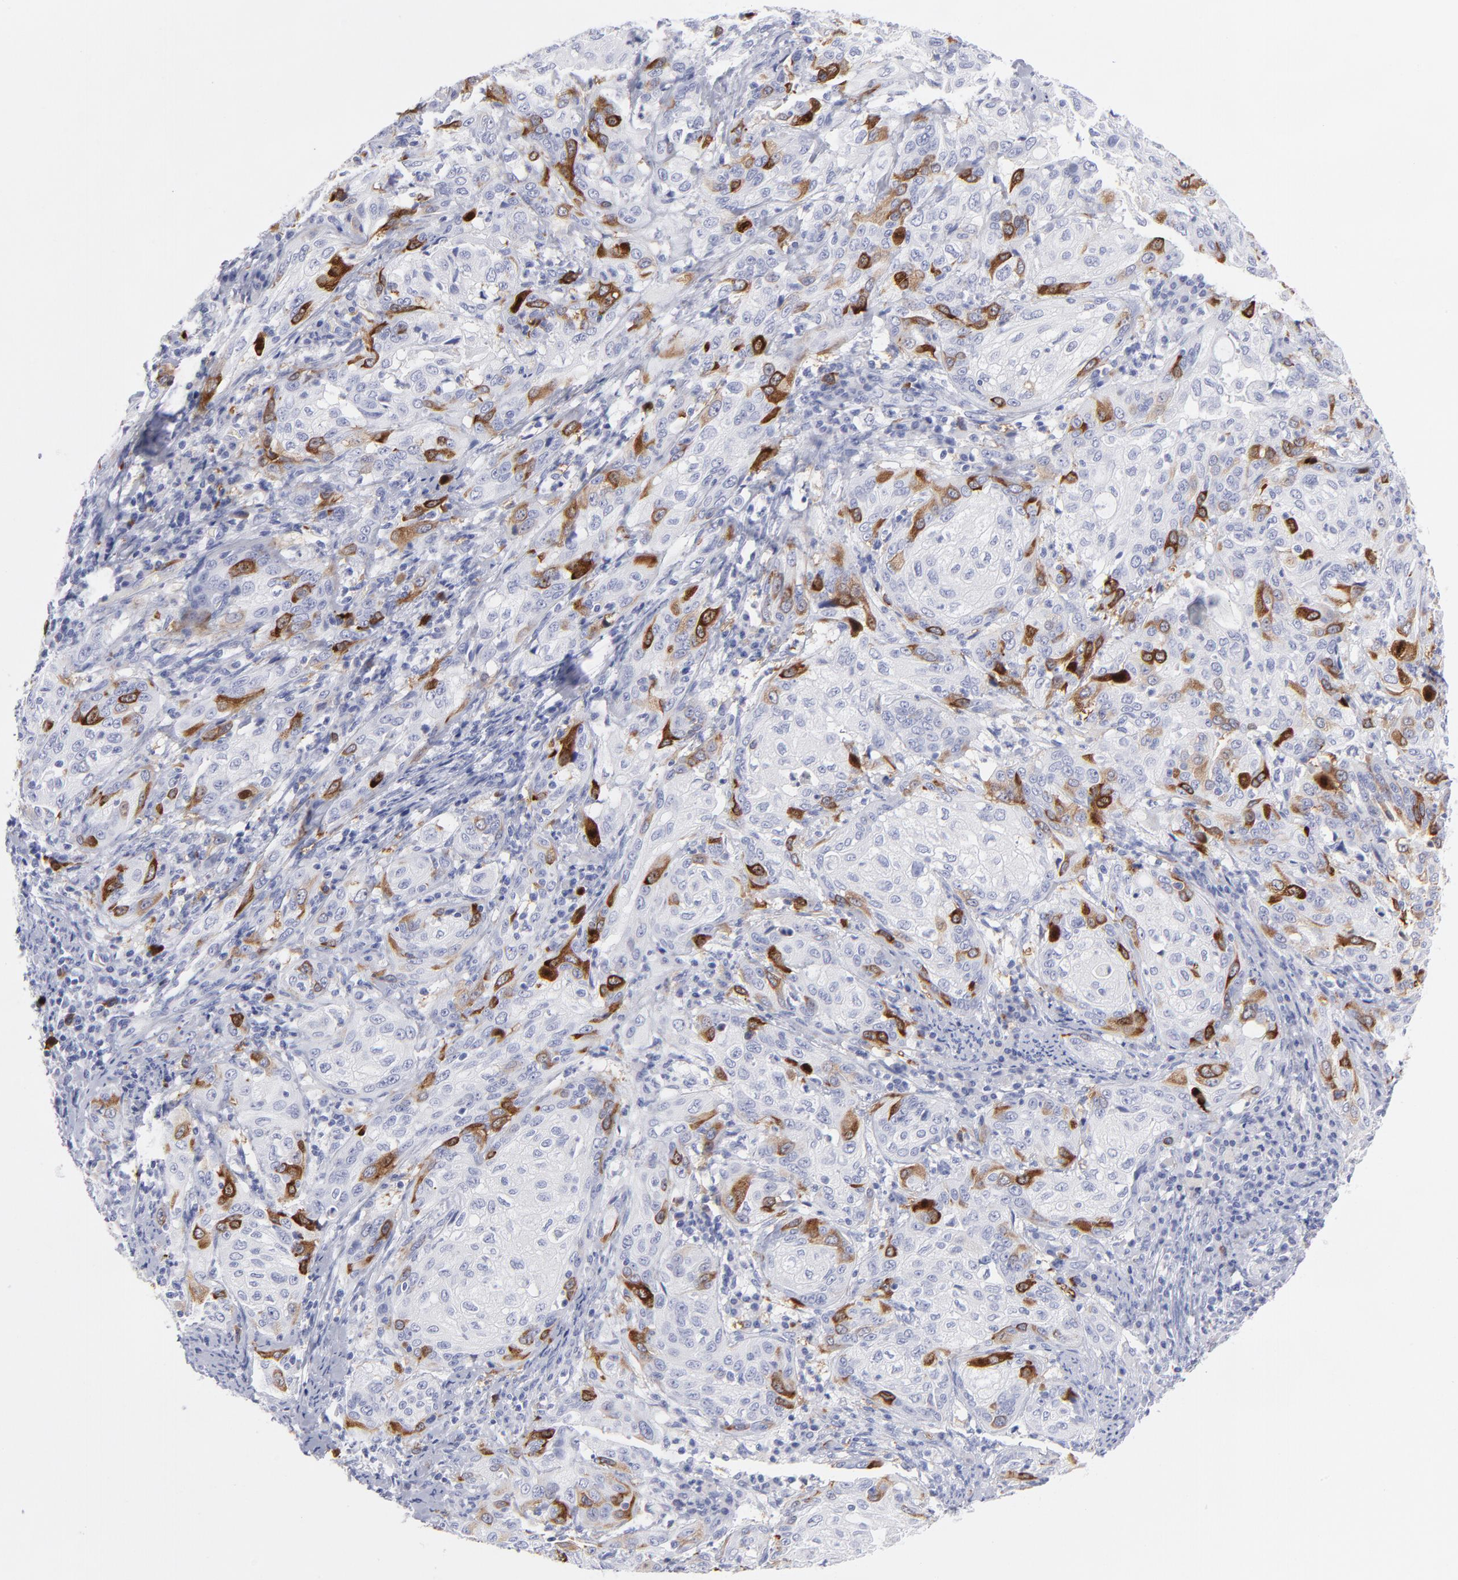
{"staining": {"intensity": "strong", "quantity": "<25%", "location": "cytoplasmic/membranous"}, "tissue": "cervical cancer", "cell_type": "Tumor cells", "image_type": "cancer", "snomed": [{"axis": "morphology", "description": "Squamous cell carcinoma, NOS"}, {"axis": "topography", "description": "Cervix"}], "caption": "Squamous cell carcinoma (cervical) was stained to show a protein in brown. There is medium levels of strong cytoplasmic/membranous positivity in about <25% of tumor cells.", "gene": "CCNB1", "patient": {"sex": "female", "age": 41}}